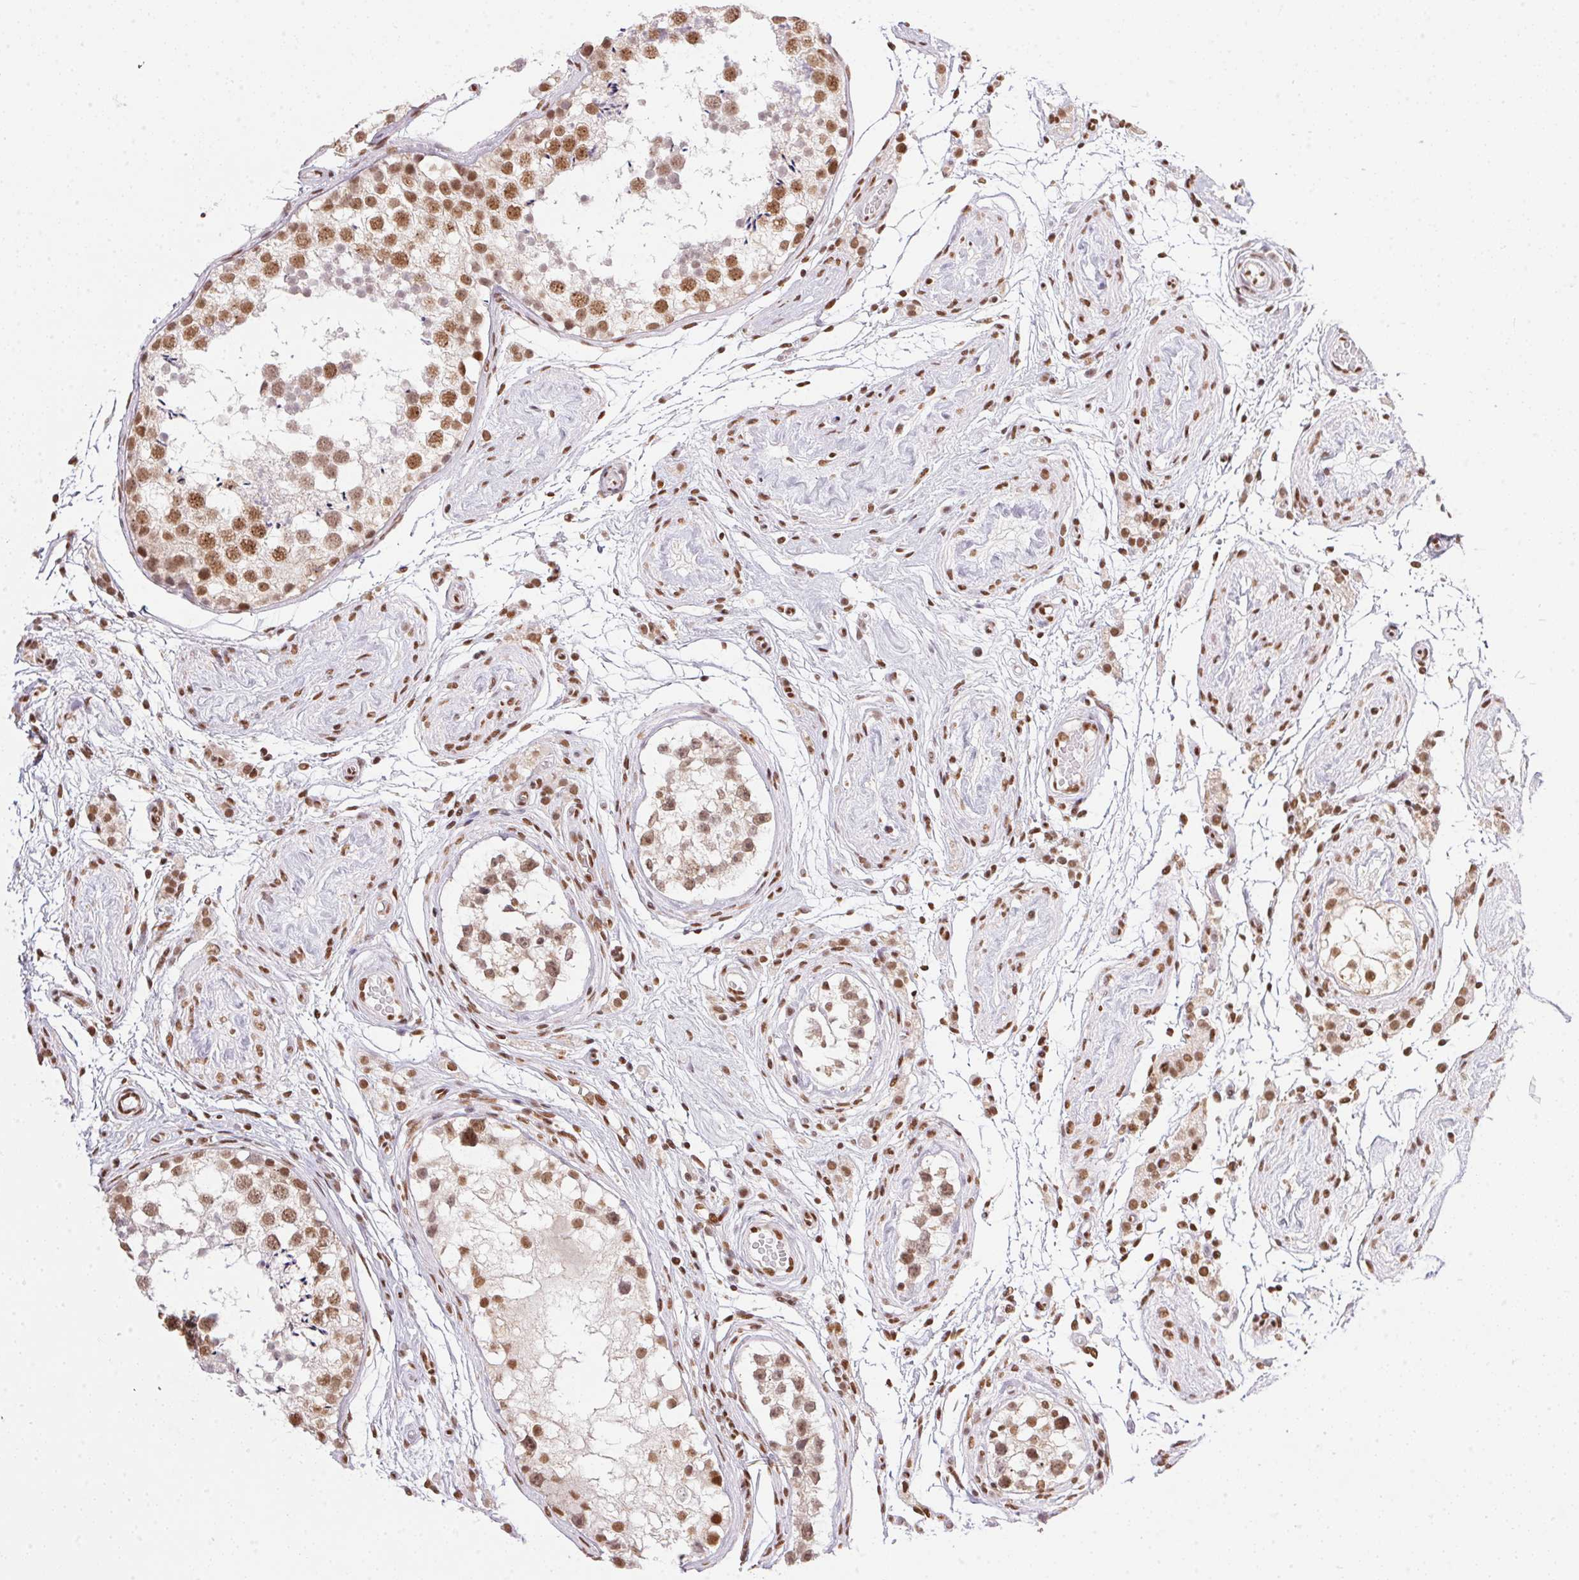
{"staining": {"intensity": "moderate", "quantity": ">75%", "location": "nuclear"}, "tissue": "testis", "cell_type": "Cells in seminiferous ducts", "image_type": "normal", "snomed": [{"axis": "morphology", "description": "Normal tissue, NOS"}, {"axis": "morphology", "description": "Seminoma, NOS"}, {"axis": "topography", "description": "Testis"}], "caption": "Unremarkable testis was stained to show a protein in brown. There is medium levels of moderate nuclear positivity in about >75% of cells in seminiferous ducts.", "gene": "NFE2L1", "patient": {"sex": "male", "age": 29}}